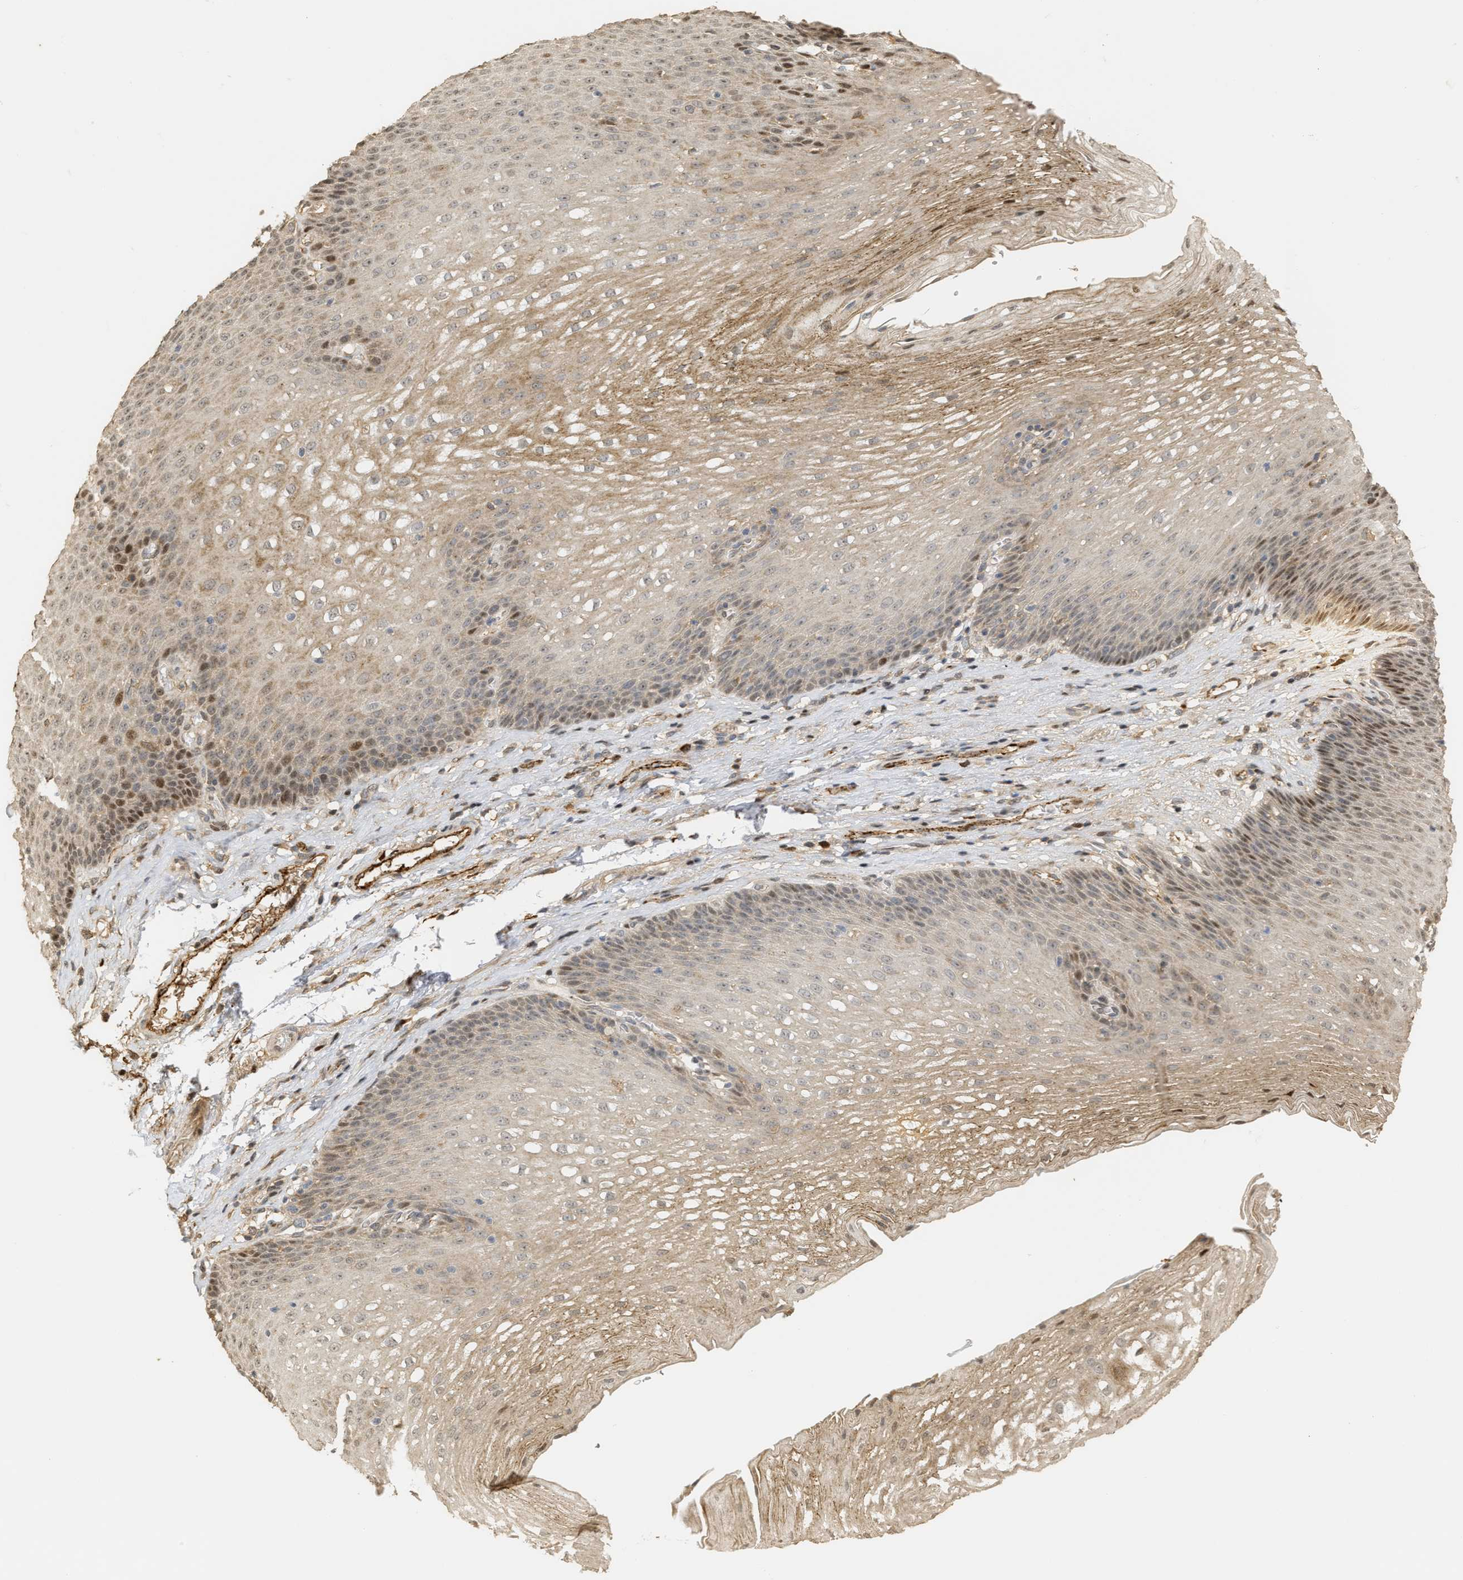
{"staining": {"intensity": "strong", "quantity": "<25%", "location": "cytoplasmic/membranous,nuclear"}, "tissue": "esophagus", "cell_type": "Squamous epithelial cells", "image_type": "normal", "snomed": [{"axis": "morphology", "description": "Normal tissue, NOS"}, {"axis": "topography", "description": "Esophagus"}], "caption": "Protein analysis of normal esophagus shows strong cytoplasmic/membranous,nuclear positivity in approximately <25% of squamous epithelial cells.", "gene": "ZFAND5", "patient": {"sex": "male", "age": 48}}